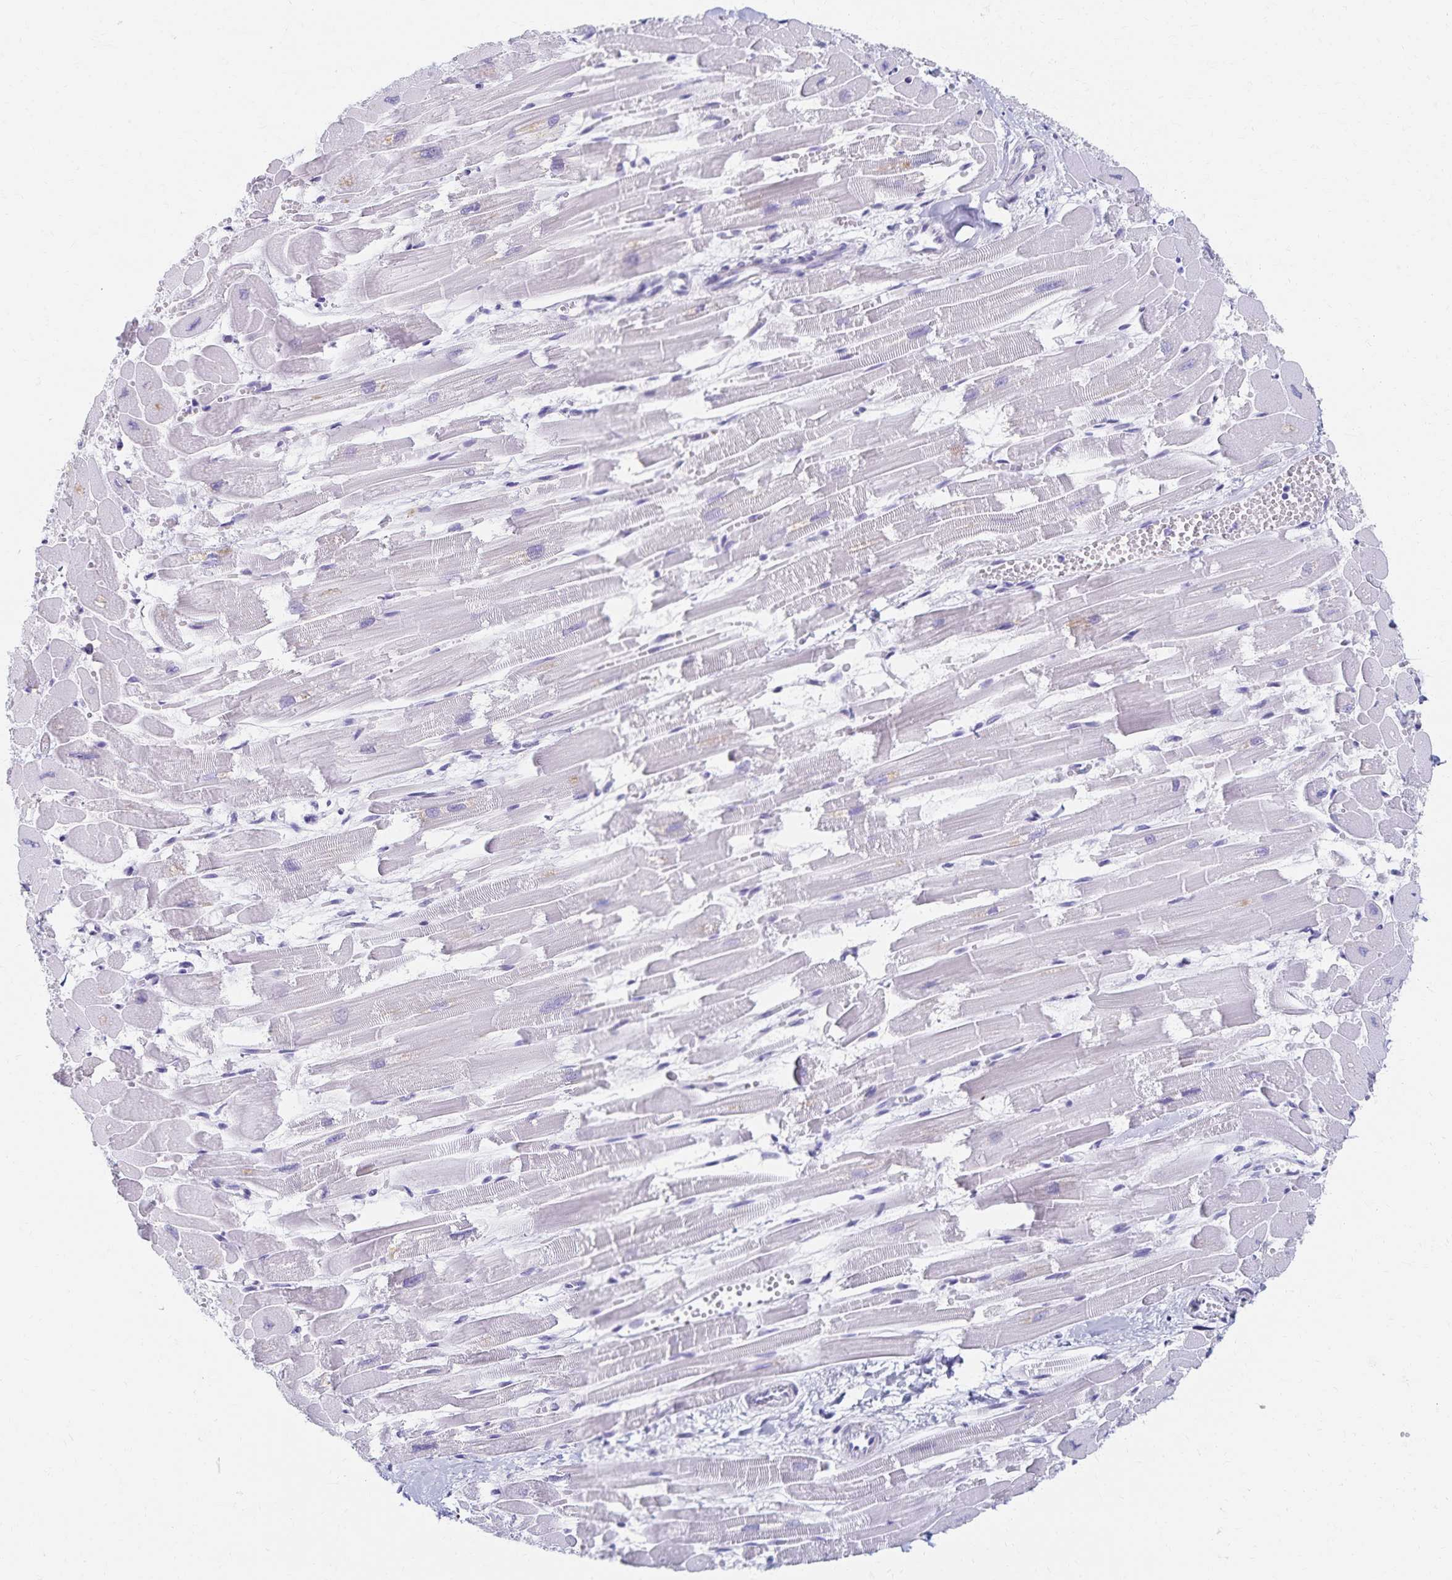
{"staining": {"intensity": "negative", "quantity": "none", "location": "none"}, "tissue": "heart muscle", "cell_type": "Cardiomyocytes", "image_type": "normal", "snomed": [{"axis": "morphology", "description": "Normal tissue, NOS"}, {"axis": "topography", "description": "Heart"}], "caption": "Unremarkable heart muscle was stained to show a protein in brown. There is no significant expression in cardiomyocytes. The staining was performed using DAB (3,3'-diaminobenzidine) to visualize the protein expression in brown, while the nuclei were stained in blue with hematoxylin (Magnification: 20x).", "gene": "C2orf50", "patient": {"sex": "female", "age": 52}}